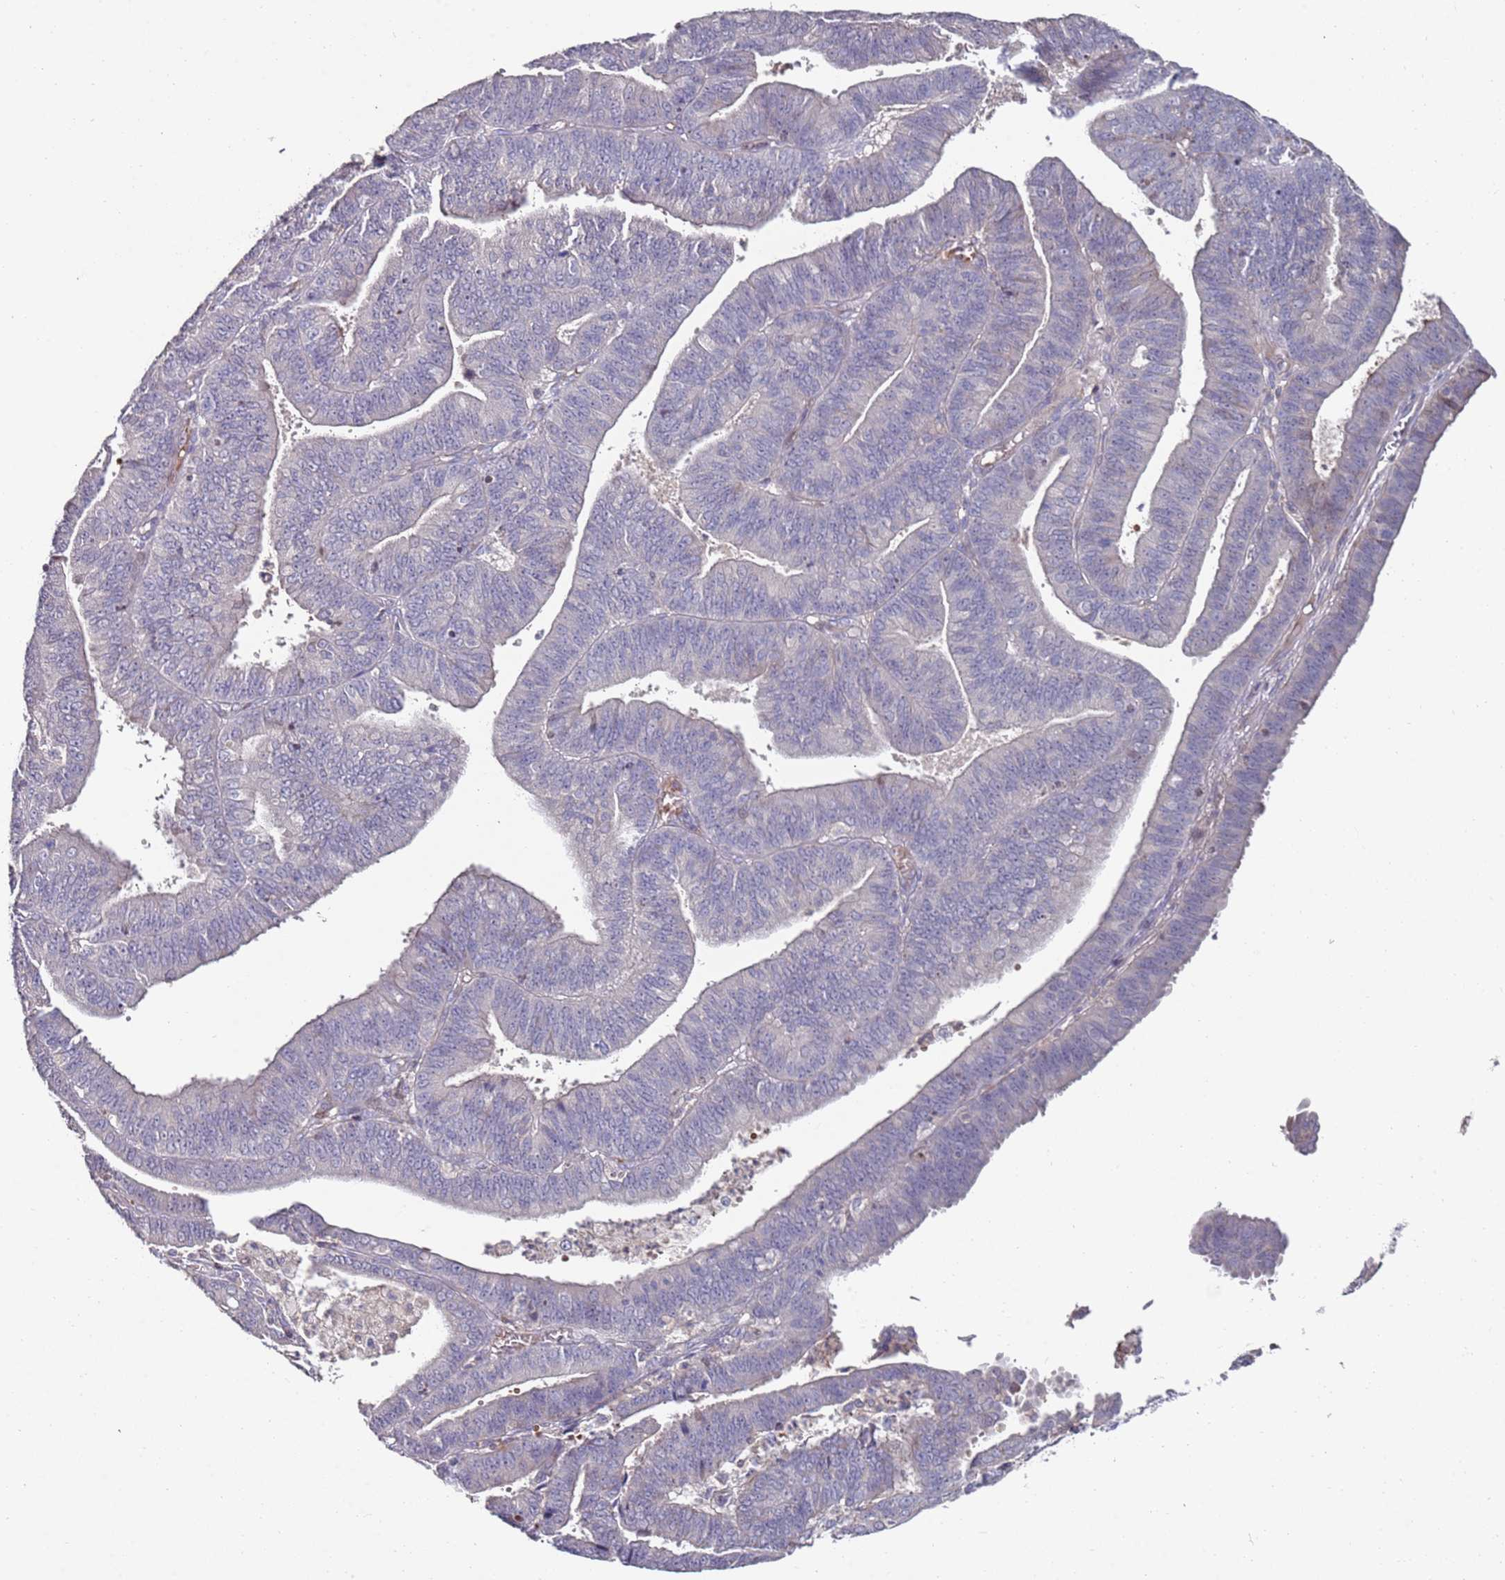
{"staining": {"intensity": "negative", "quantity": "none", "location": "none"}, "tissue": "endometrial cancer", "cell_type": "Tumor cells", "image_type": "cancer", "snomed": [{"axis": "morphology", "description": "Adenocarcinoma, NOS"}, {"axis": "topography", "description": "Endometrium"}], "caption": "Immunohistochemistry (IHC) photomicrograph of neoplastic tissue: human adenocarcinoma (endometrial) stained with DAB (3,3'-diaminobenzidine) shows no significant protein staining in tumor cells. Brightfield microscopy of IHC stained with DAB (brown) and hematoxylin (blue), captured at high magnification.", "gene": "LACC1", "patient": {"sex": "female", "age": 73}}